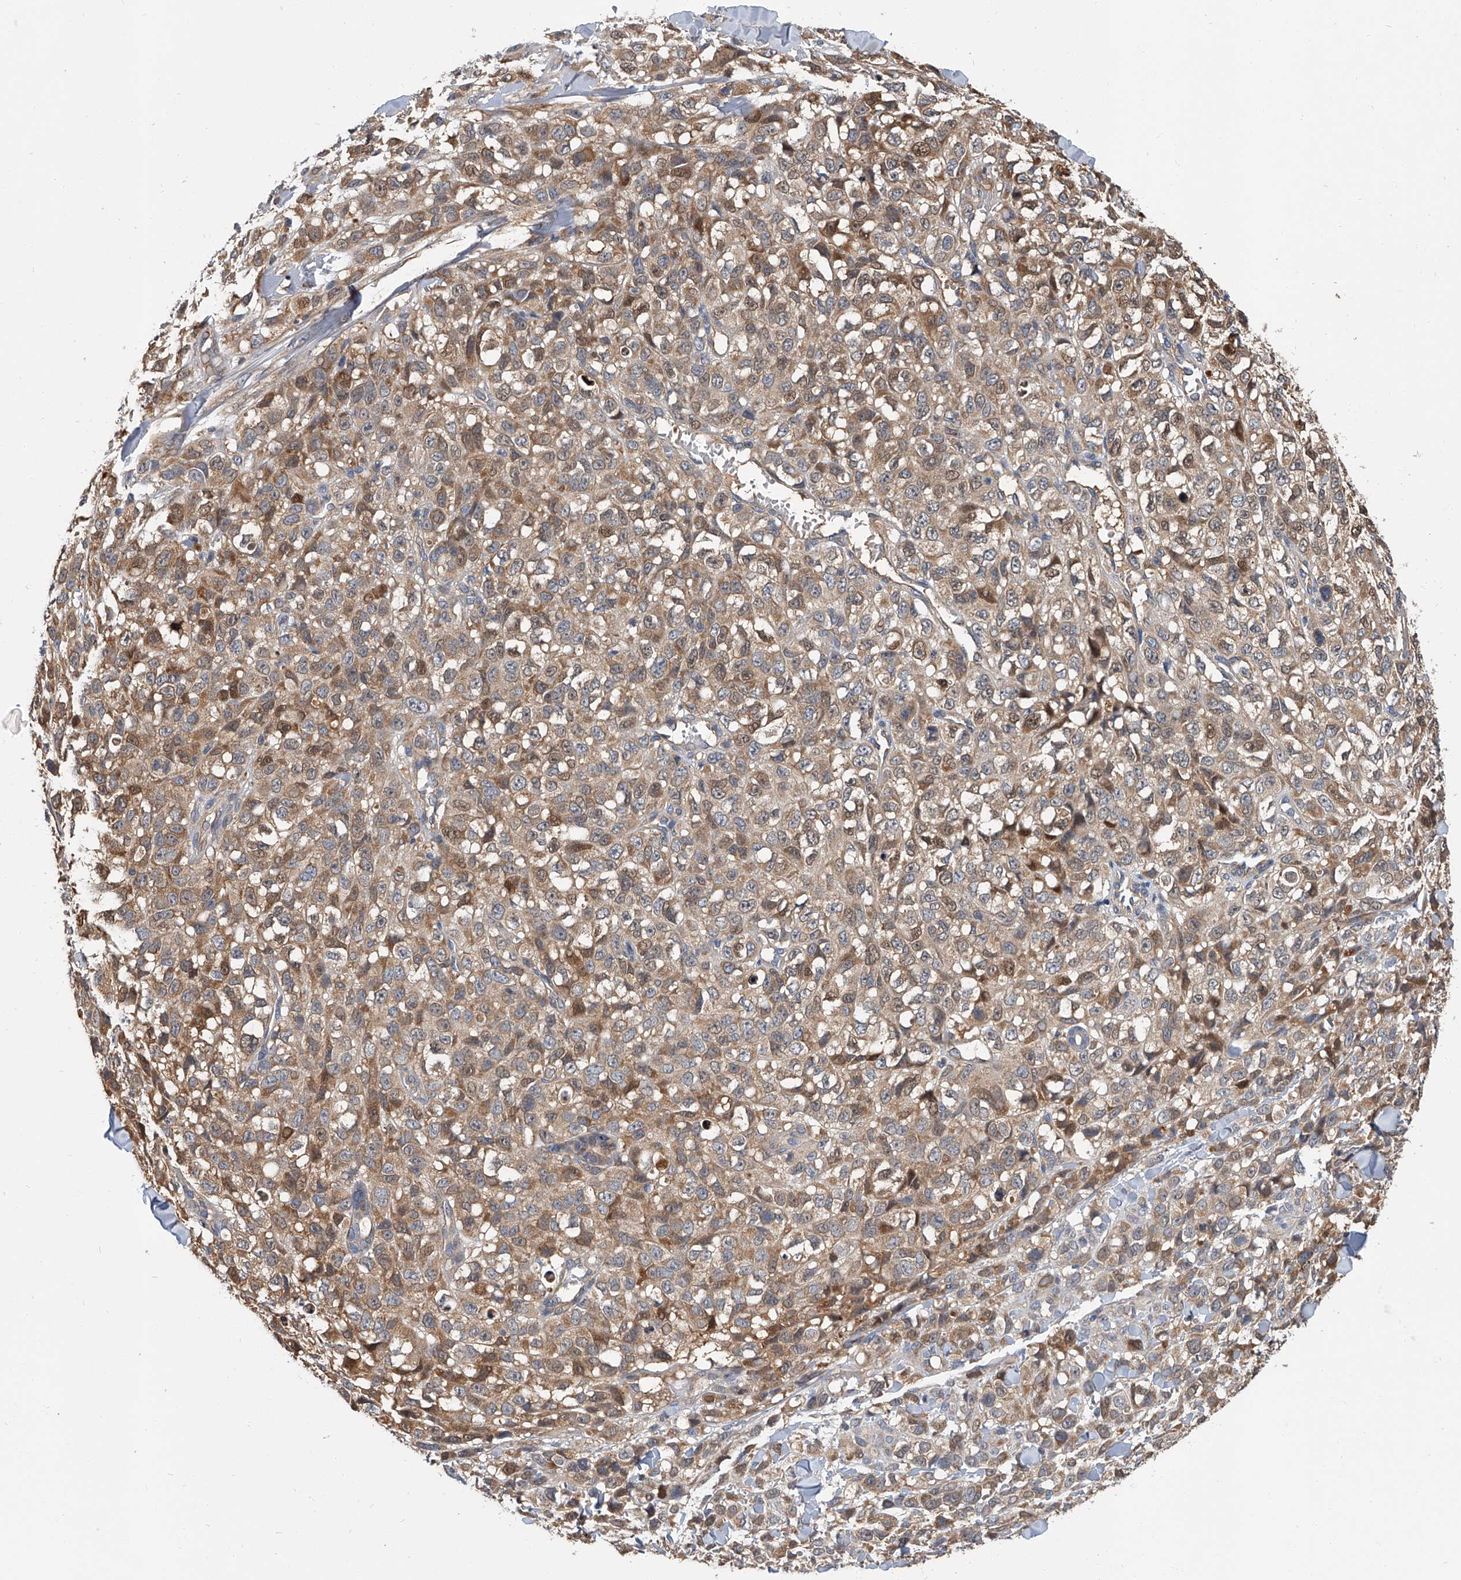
{"staining": {"intensity": "weak", "quantity": ">75%", "location": "cytoplasmic/membranous,nuclear"}, "tissue": "melanoma", "cell_type": "Tumor cells", "image_type": "cancer", "snomed": [{"axis": "morphology", "description": "Malignant melanoma, Metastatic site"}, {"axis": "topography", "description": "Skin"}], "caption": "A photomicrograph of malignant melanoma (metastatic site) stained for a protein shows weak cytoplasmic/membranous and nuclear brown staining in tumor cells.", "gene": "CD200", "patient": {"sex": "female", "age": 72}}